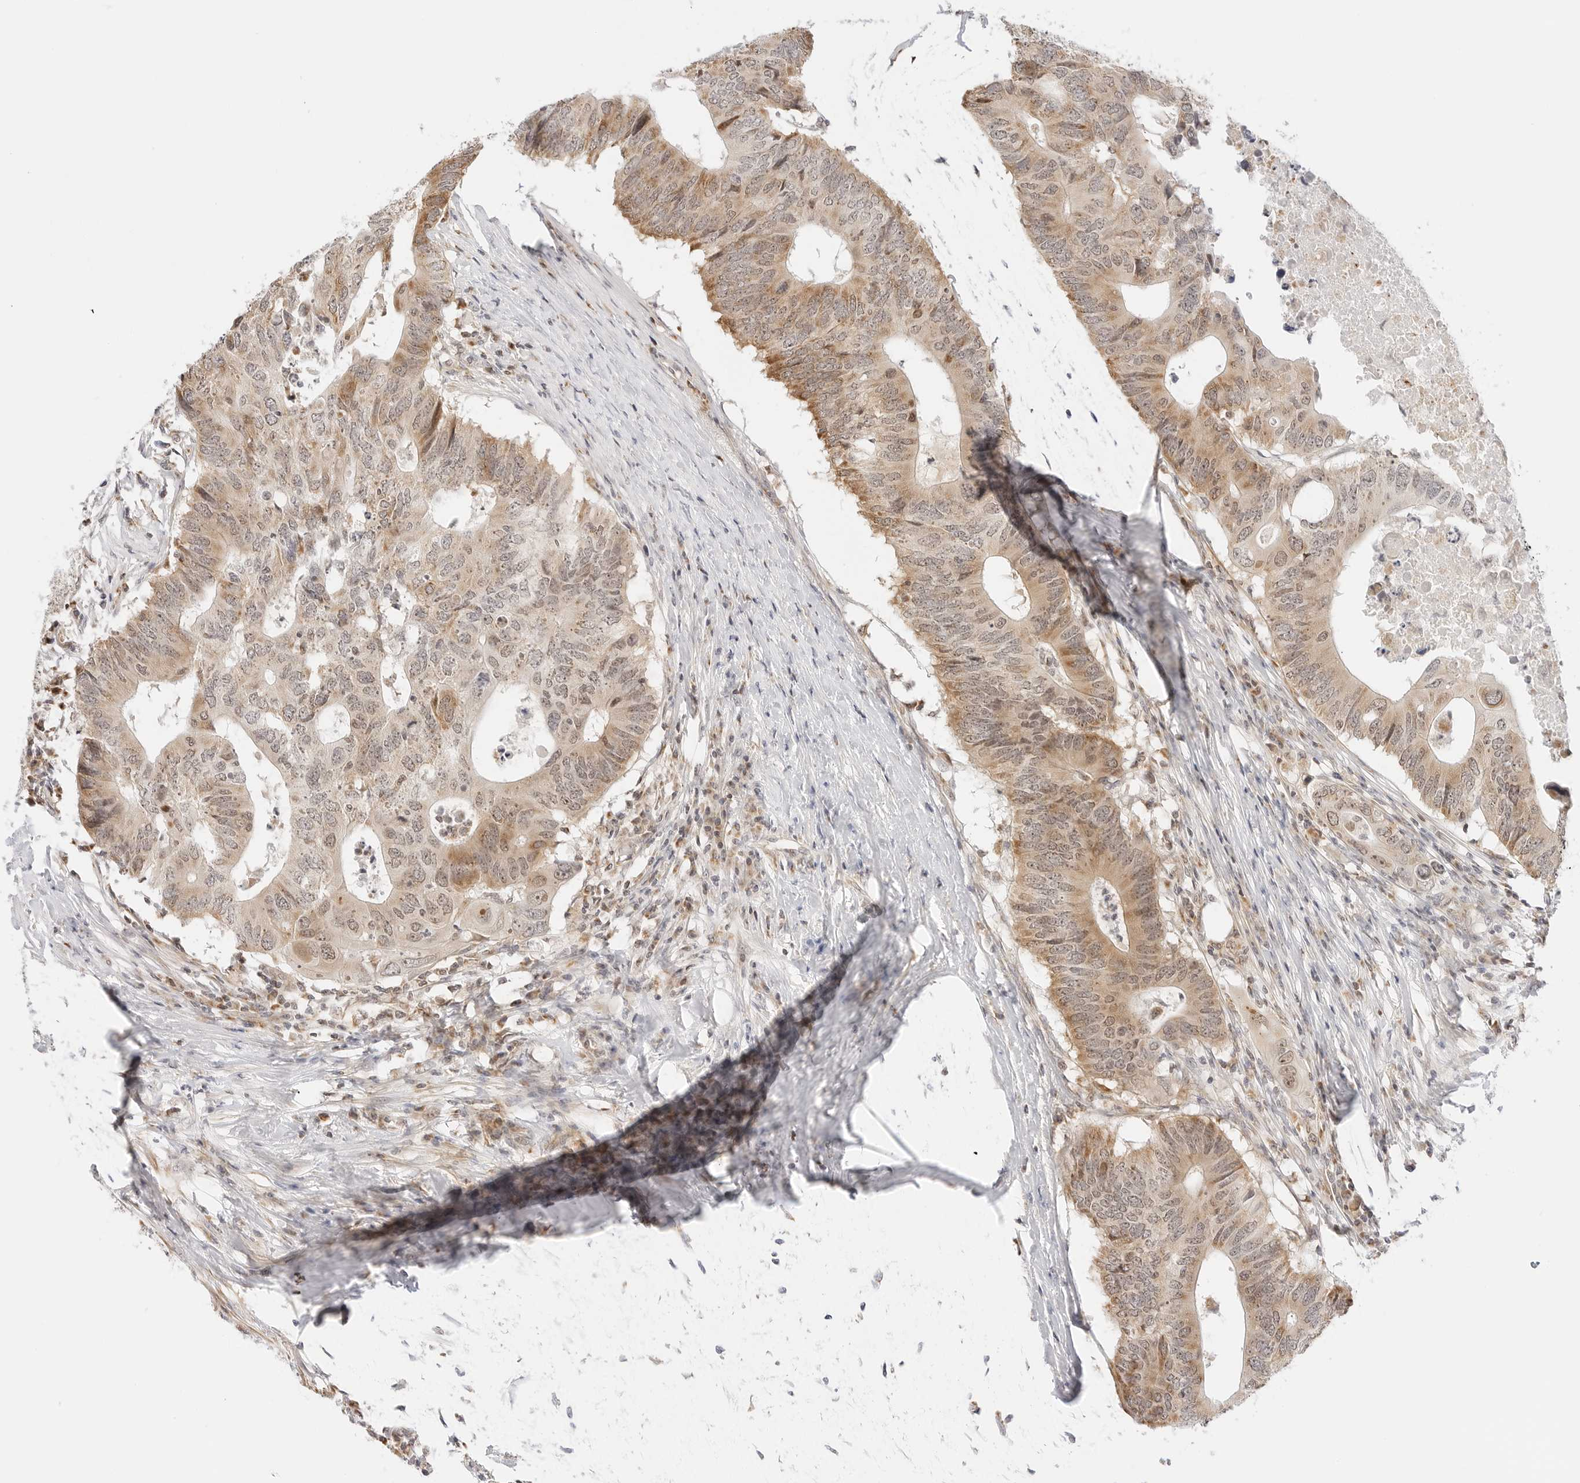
{"staining": {"intensity": "moderate", "quantity": ">75%", "location": "cytoplasmic/membranous,nuclear"}, "tissue": "colorectal cancer", "cell_type": "Tumor cells", "image_type": "cancer", "snomed": [{"axis": "morphology", "description": "Adenocarcinoma, NOS"}, {"axis": "topography", "description": "Colon"}], "caption": "Colorectal cancer (adenocarcinoma) tissue shows moderate cytoplasmic/membranous and nuclear positivity in approximately >75% of tumor cells", "gene": "GORAB", "patient": {"sex": "male", "age": 71}}